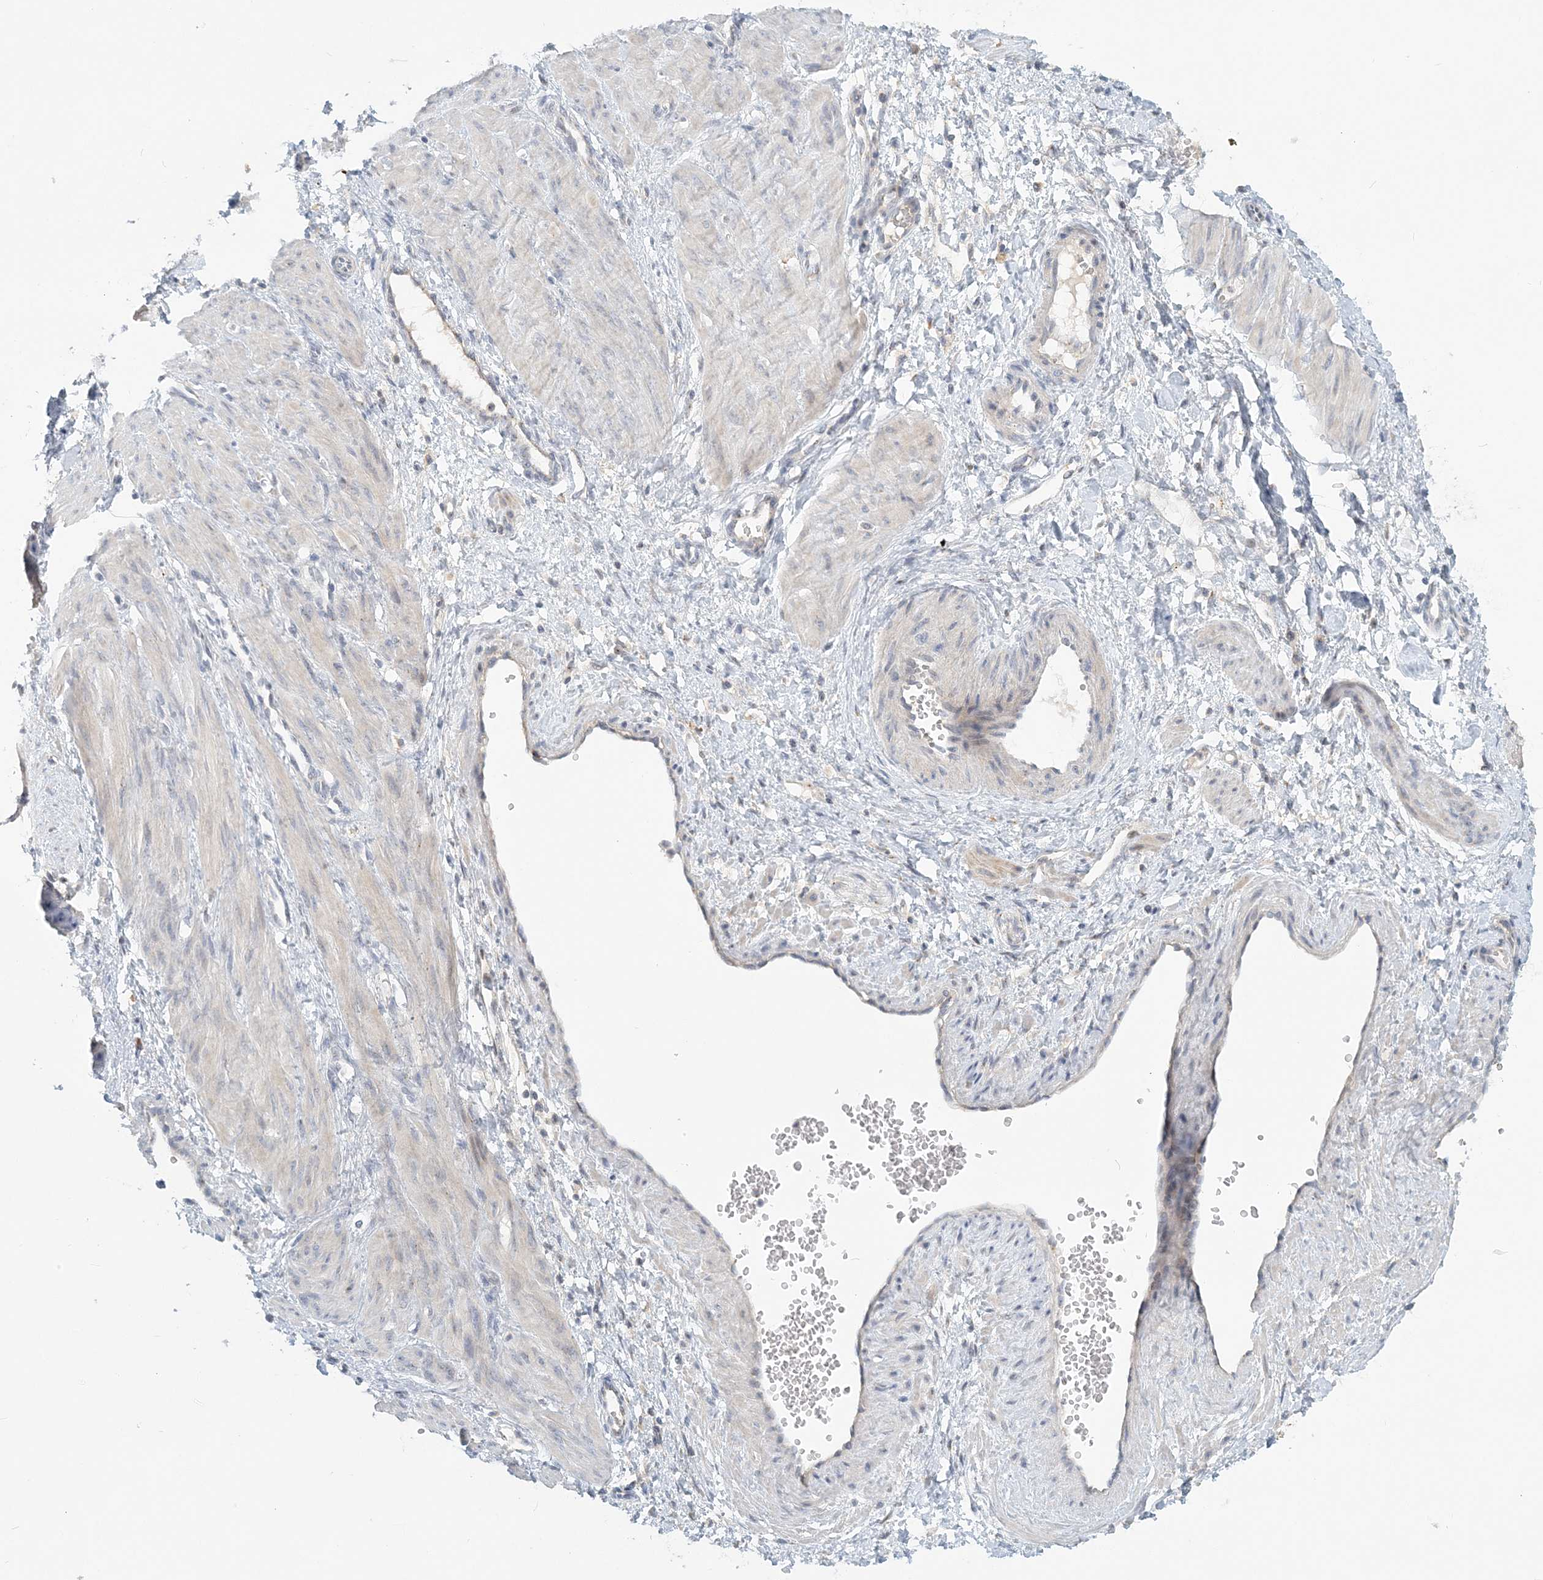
{"staining": {"intensity": "negative", "quantity": "none", "location": "none"}, "tissue": "smooth muscle", "cell_type": "Smooth muscle cells", "image_type": "normal", "snomed": [{"axis": "morphology", "description": "Normal tissue, NOS"}, {"axis": "topography", "description": "Endometrium"}], "caption": "Human smooth muscle stained for a protein using IHC reveals no positivity in smooth muscle cells.", "gene": "NAA11", "patient": {"sex": "female", "age": 33}}